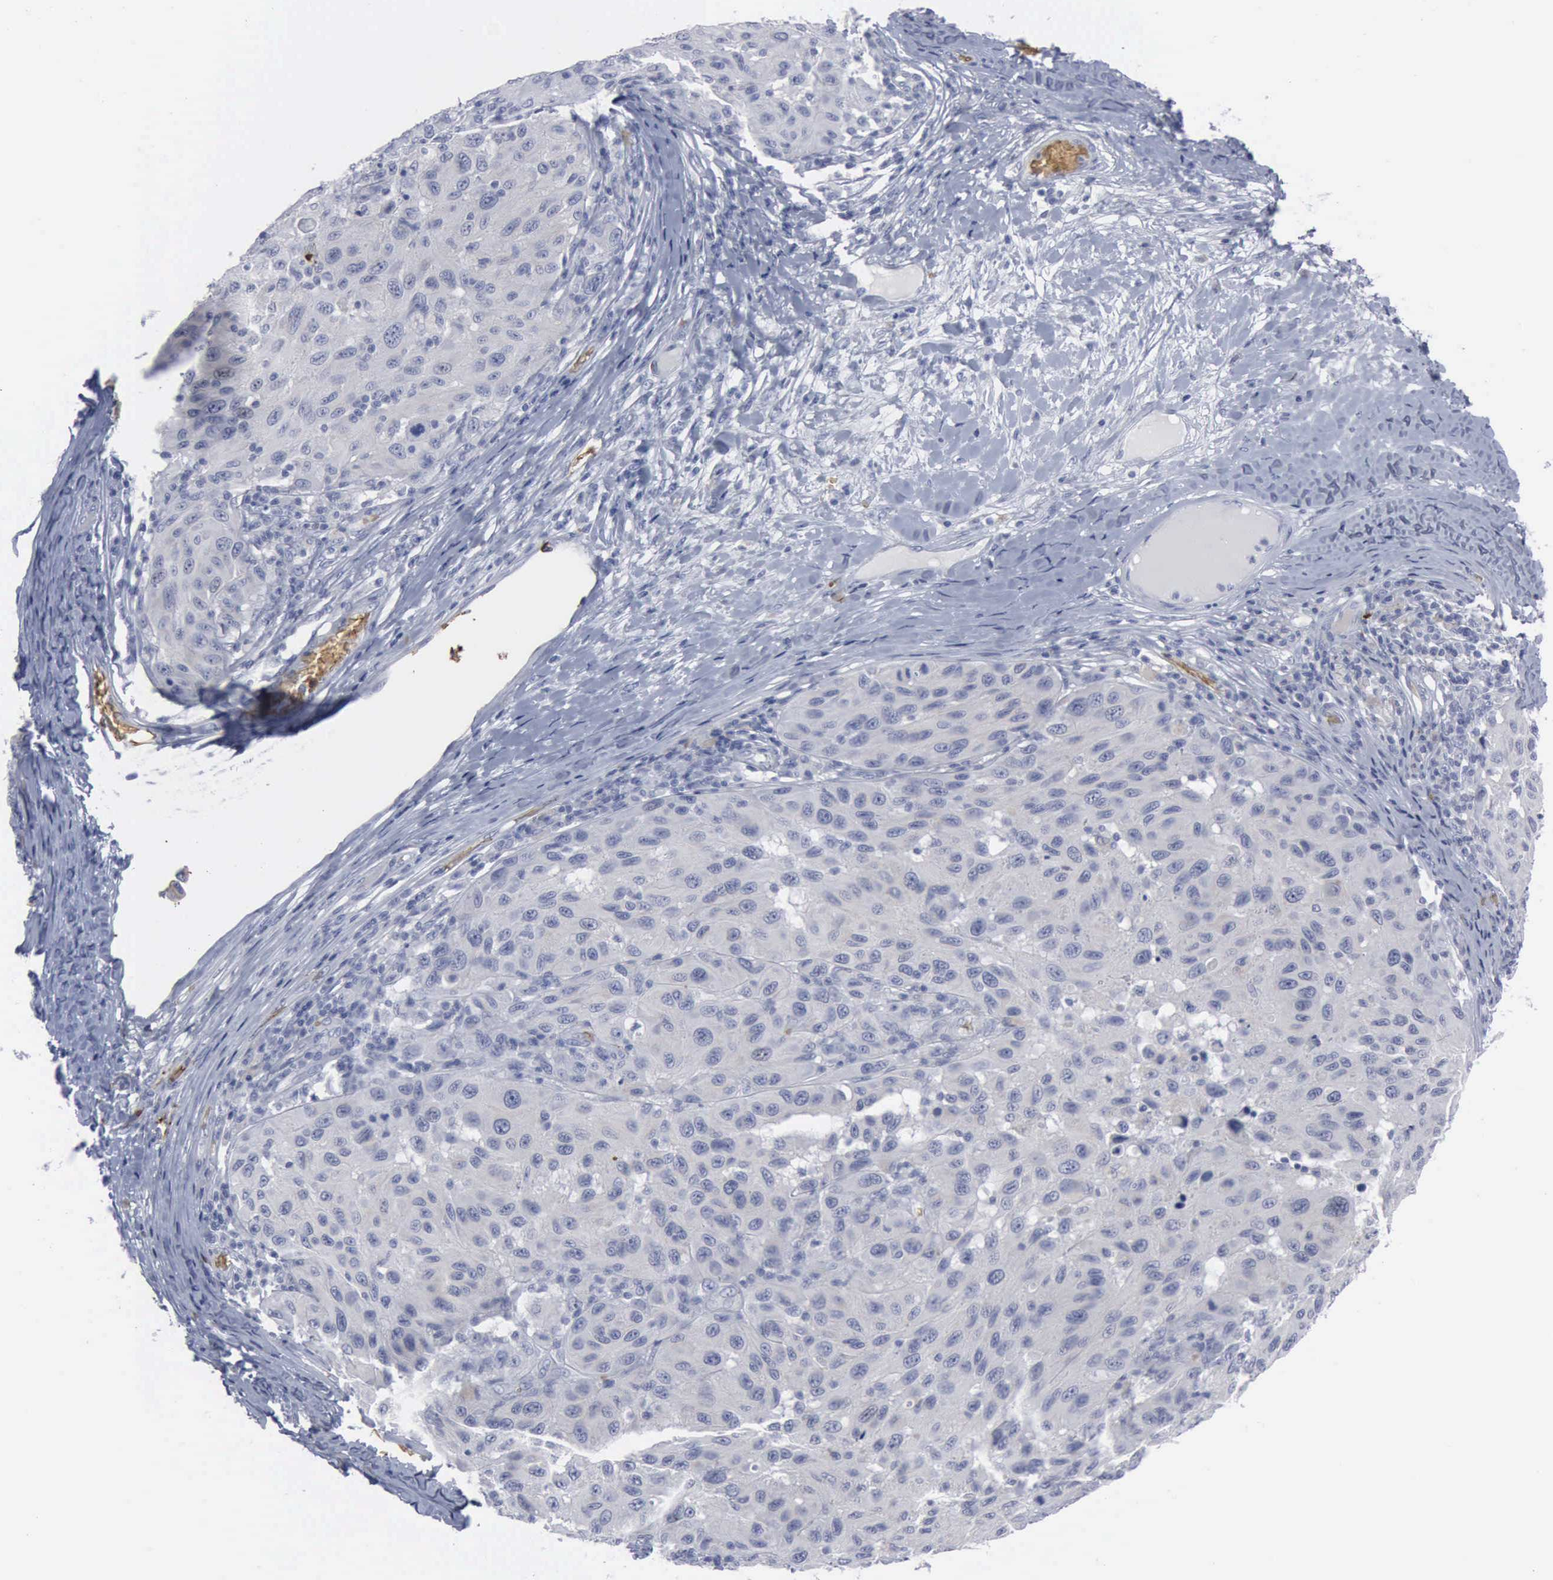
{"staining": {"intensity": "negative", "quantity": "none", "location": "none"}, "tissue": "melanoma", "cell_type": "Tumor cells", "image_type": "cancer", "snomed": [{"axis": "morphology", "description": "Malignant melanoma, NOS"}, {"axis": "topography", "description": "Skin"}], "caption": "High magnification brightfield microscopy of melanoma stained with DAB (brown) and counterstained with hematoxylin (blue): tumor cells show no significant positivity. (Stains: DAB immunohistochemistry (IHC) with hematoxylin counter stain, Microscopy: brightfield microscopy at high magnification).", "gene": "TGFB1", "patient": {"sex": "female", "age": 77}}